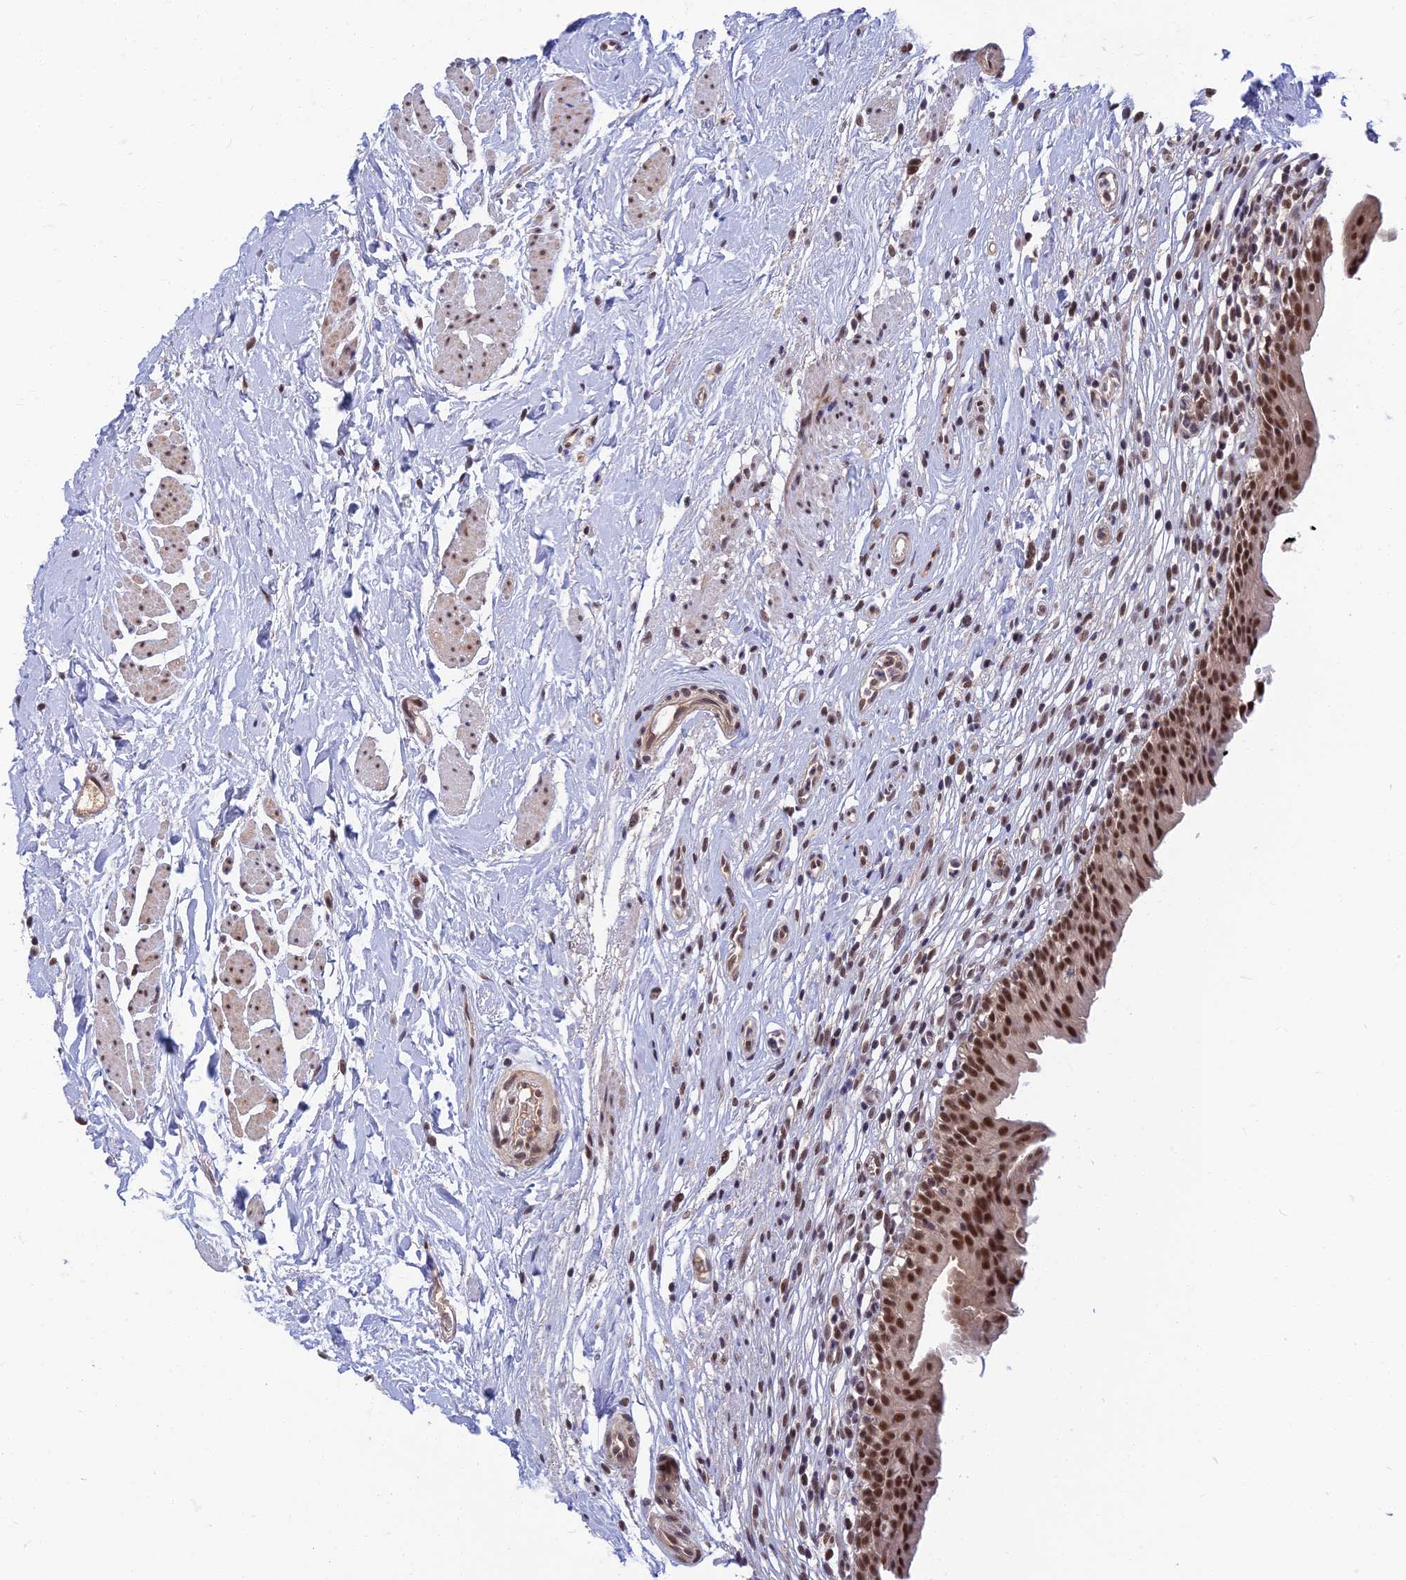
{"staining": {"intensity": "strong", "quantity": ">75%", "location": "nuclear"}, "tissue": "urinary bladder", "cell_type": "Urothelial cells", "image_type": "normal", "snomed": [{"axis": "morphology", "description": "Normal tissue, NOS"}, {"axis": "morphology", "description": "Inflammation, NOS"}, {"axis": "topography", "description": "Urinary bladder"}], "caption": "Immunohistochemistry (IHC) (DAB) staining of normal urinary bladder demonstrates strong nuclear protein positivity in approximately >75% of urothelial cells.", "gene": "TCEA2", "patient": {"sex": "male", "age": 63}}